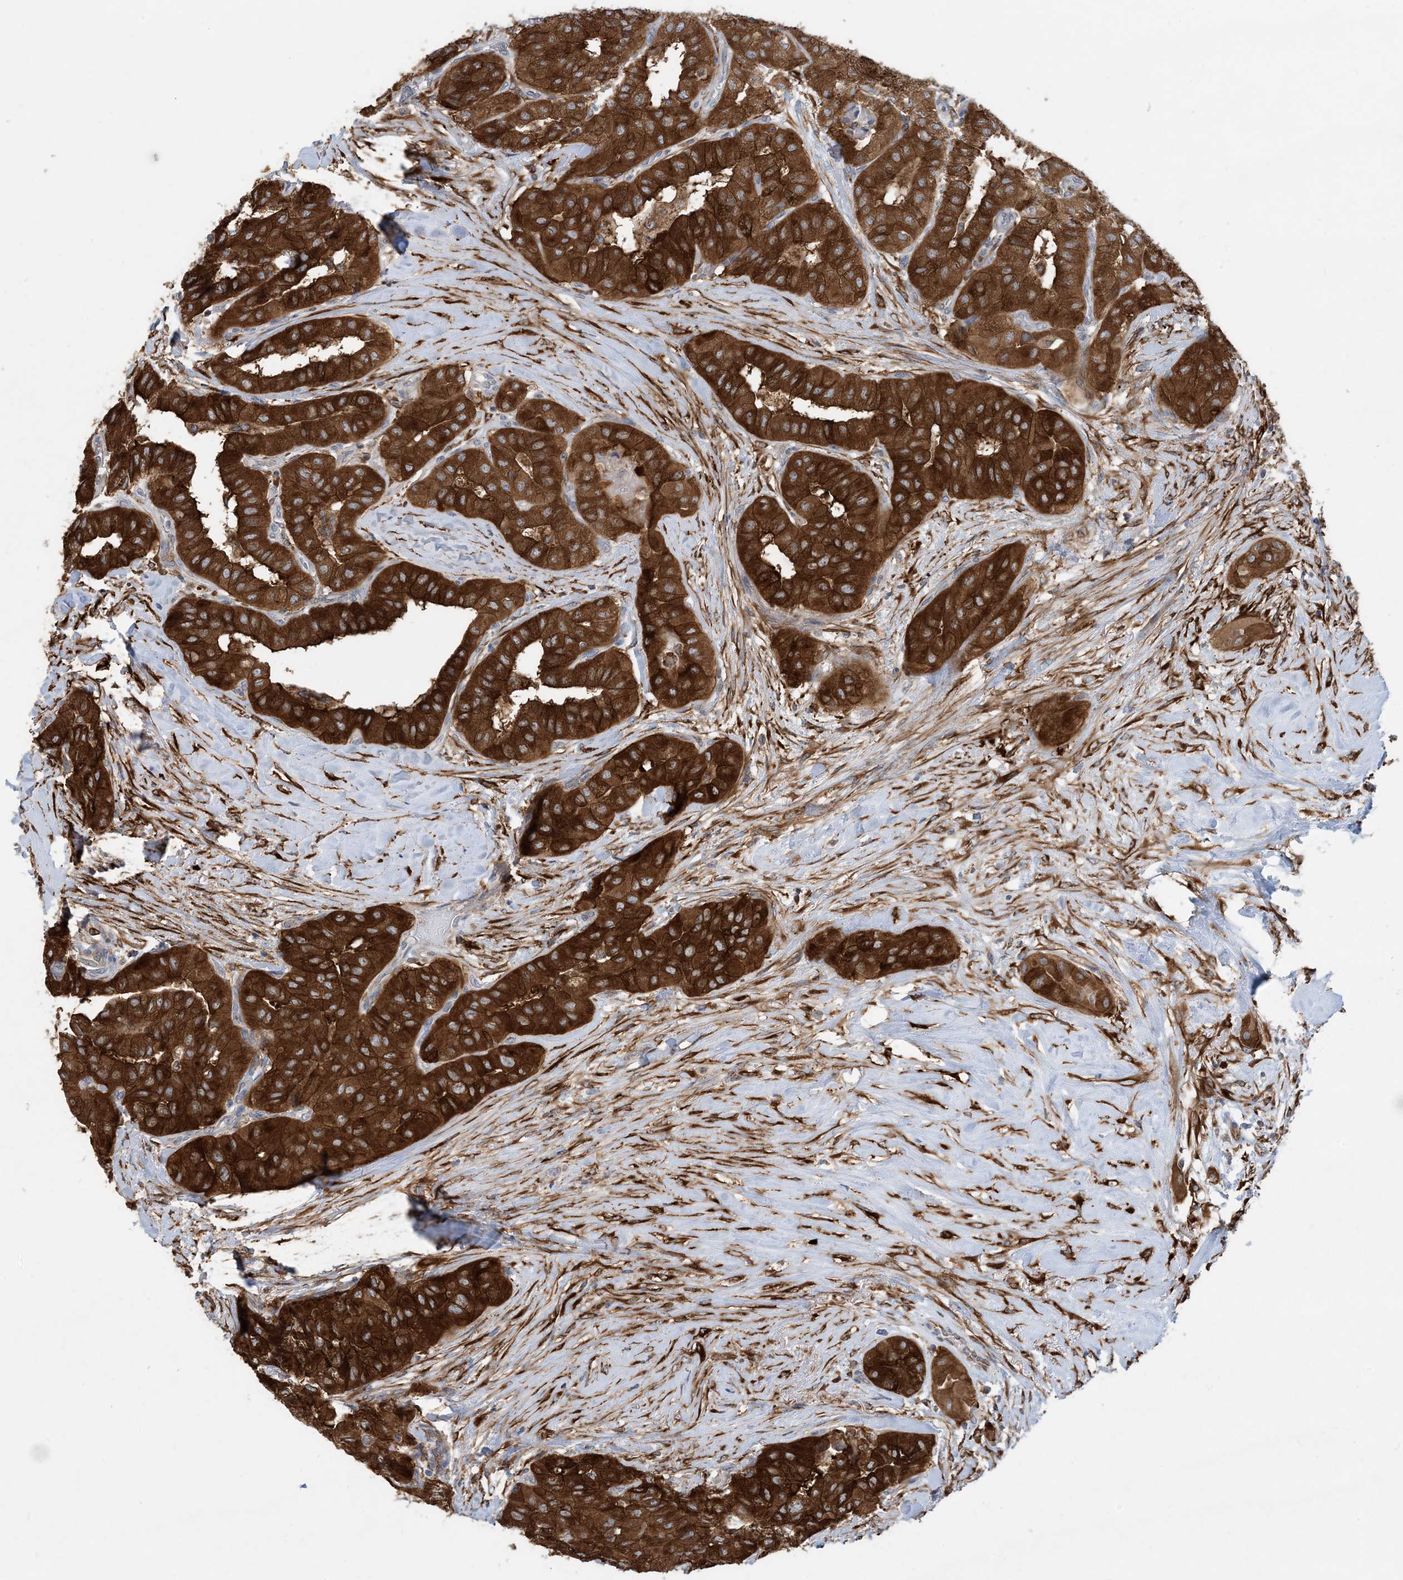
{"staining": {"intensity": "strong", "quantity": ">75%", "location": "cytoplasmic/membranous"}, "tissue": "thyroid cancer", "cell_type": "Tumor cells", "image_type": "cancer", "snomed": [{"axis": "morphology", "description": "Papillary adenocarcinoma, NOS"}, {"axis": "topography", "description": "Thyroid gland"}], "caption": "The micrograph demonstrates immunohistochemical staining of thyroid papillary adenocarcinoma. There is strong cytoplasmic/membranous expression is appreciated in approximately >75% of tumor cells.", "gene": "EIF2A", "patient": {"sex": "female", "age": 59}}